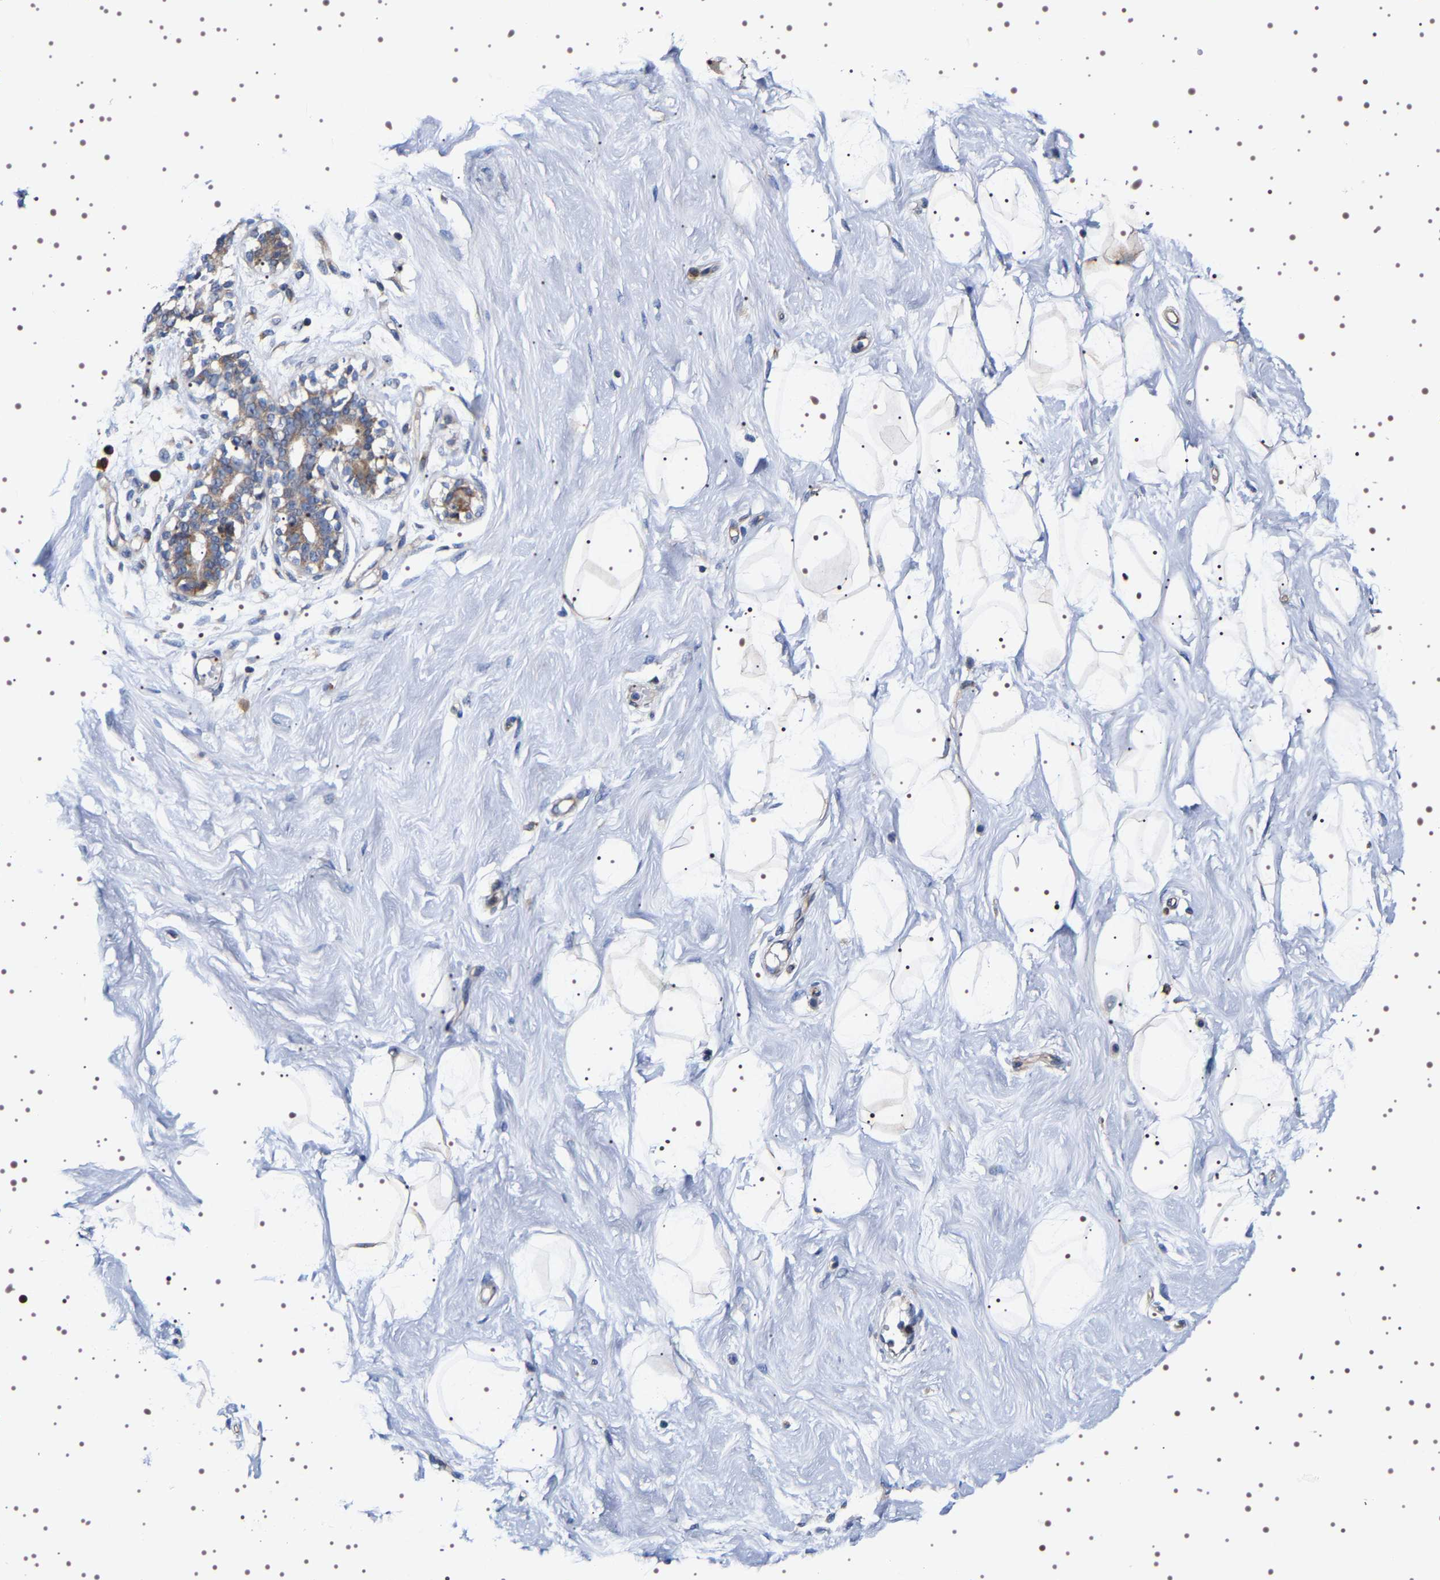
{"staining": {"intensity": "negative", "quantity": "none", "location": "none"}, "tissue": "breast", "cell_type": "Adipocytes", "image_type": "normal", "snomed": [{"axis": "morphology", "description": "Normal tissue, NOS"}, {"axis": "topography", "description": "Breast"}], "caption": "Breast stained for a protein using immunohistochemistry reveals no staining adipocytes.", "gene": "SQLE", "patient": {"sex": "female", "age": 23}}